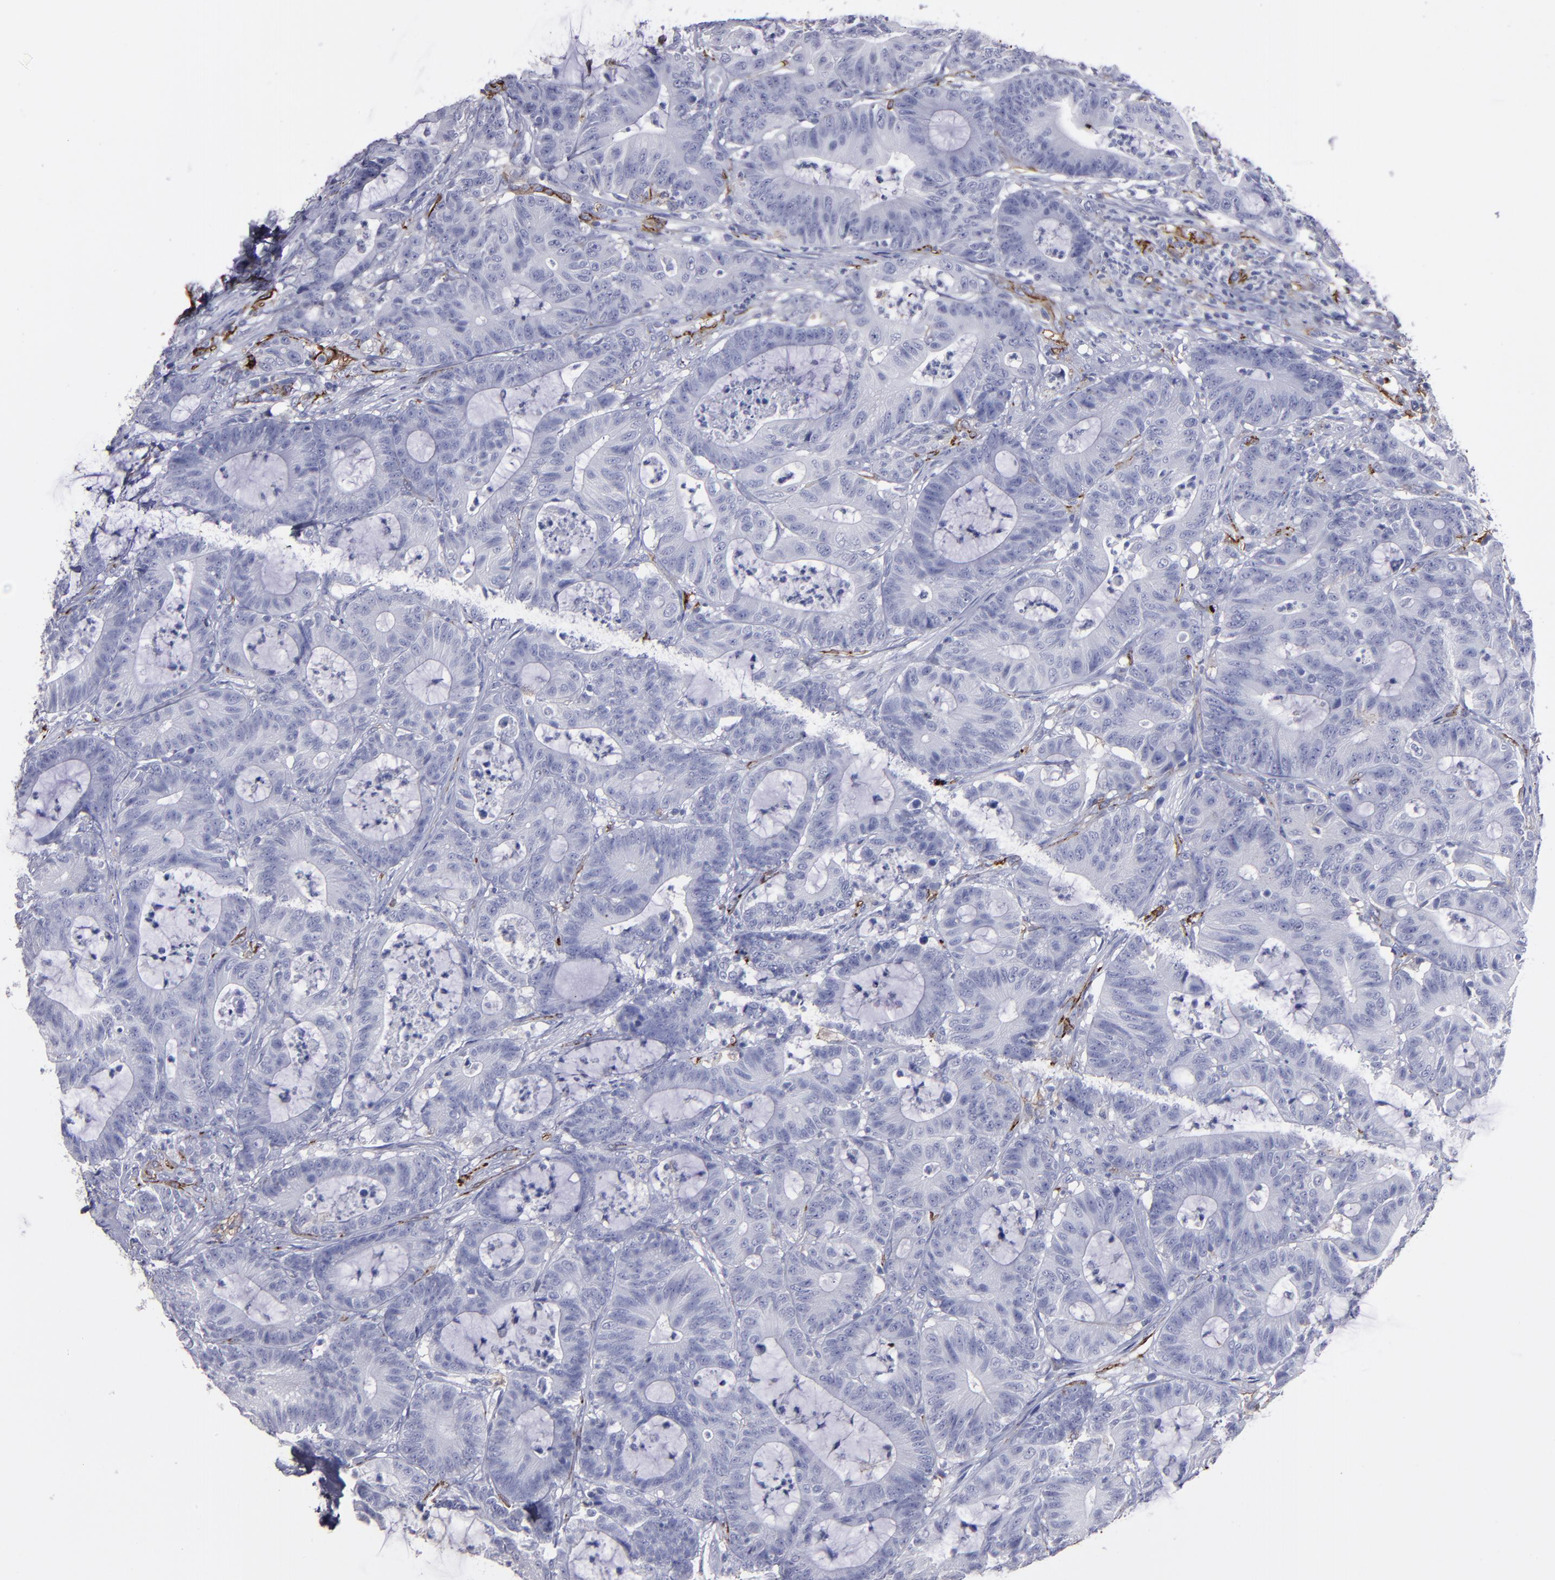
{"staining": {"intensity": "negative", "quantity": "none", "location": "none"}, "tissue": "colorectal cancer", "cell_type": "Tumor cells", "image_type": "cancer", "snomed": [{"axis": "morphology", "description": "Adenocarcinoma, NOS"}, {"axis": "topography", "description": "Colon"}], "caption": "DAB (3,3'-diaminobenzidine) immunohistochemical staining of colorectal cancer (adenocarcinoma) demonstrates no significant staining in tumor cells. (DAB (3,3'-diaminobenzidine) immunohistochemistry (IHC) with hematoxylin counter stain).", "gene": "CD36", "patient": {"sex": "female", "age": 84}}